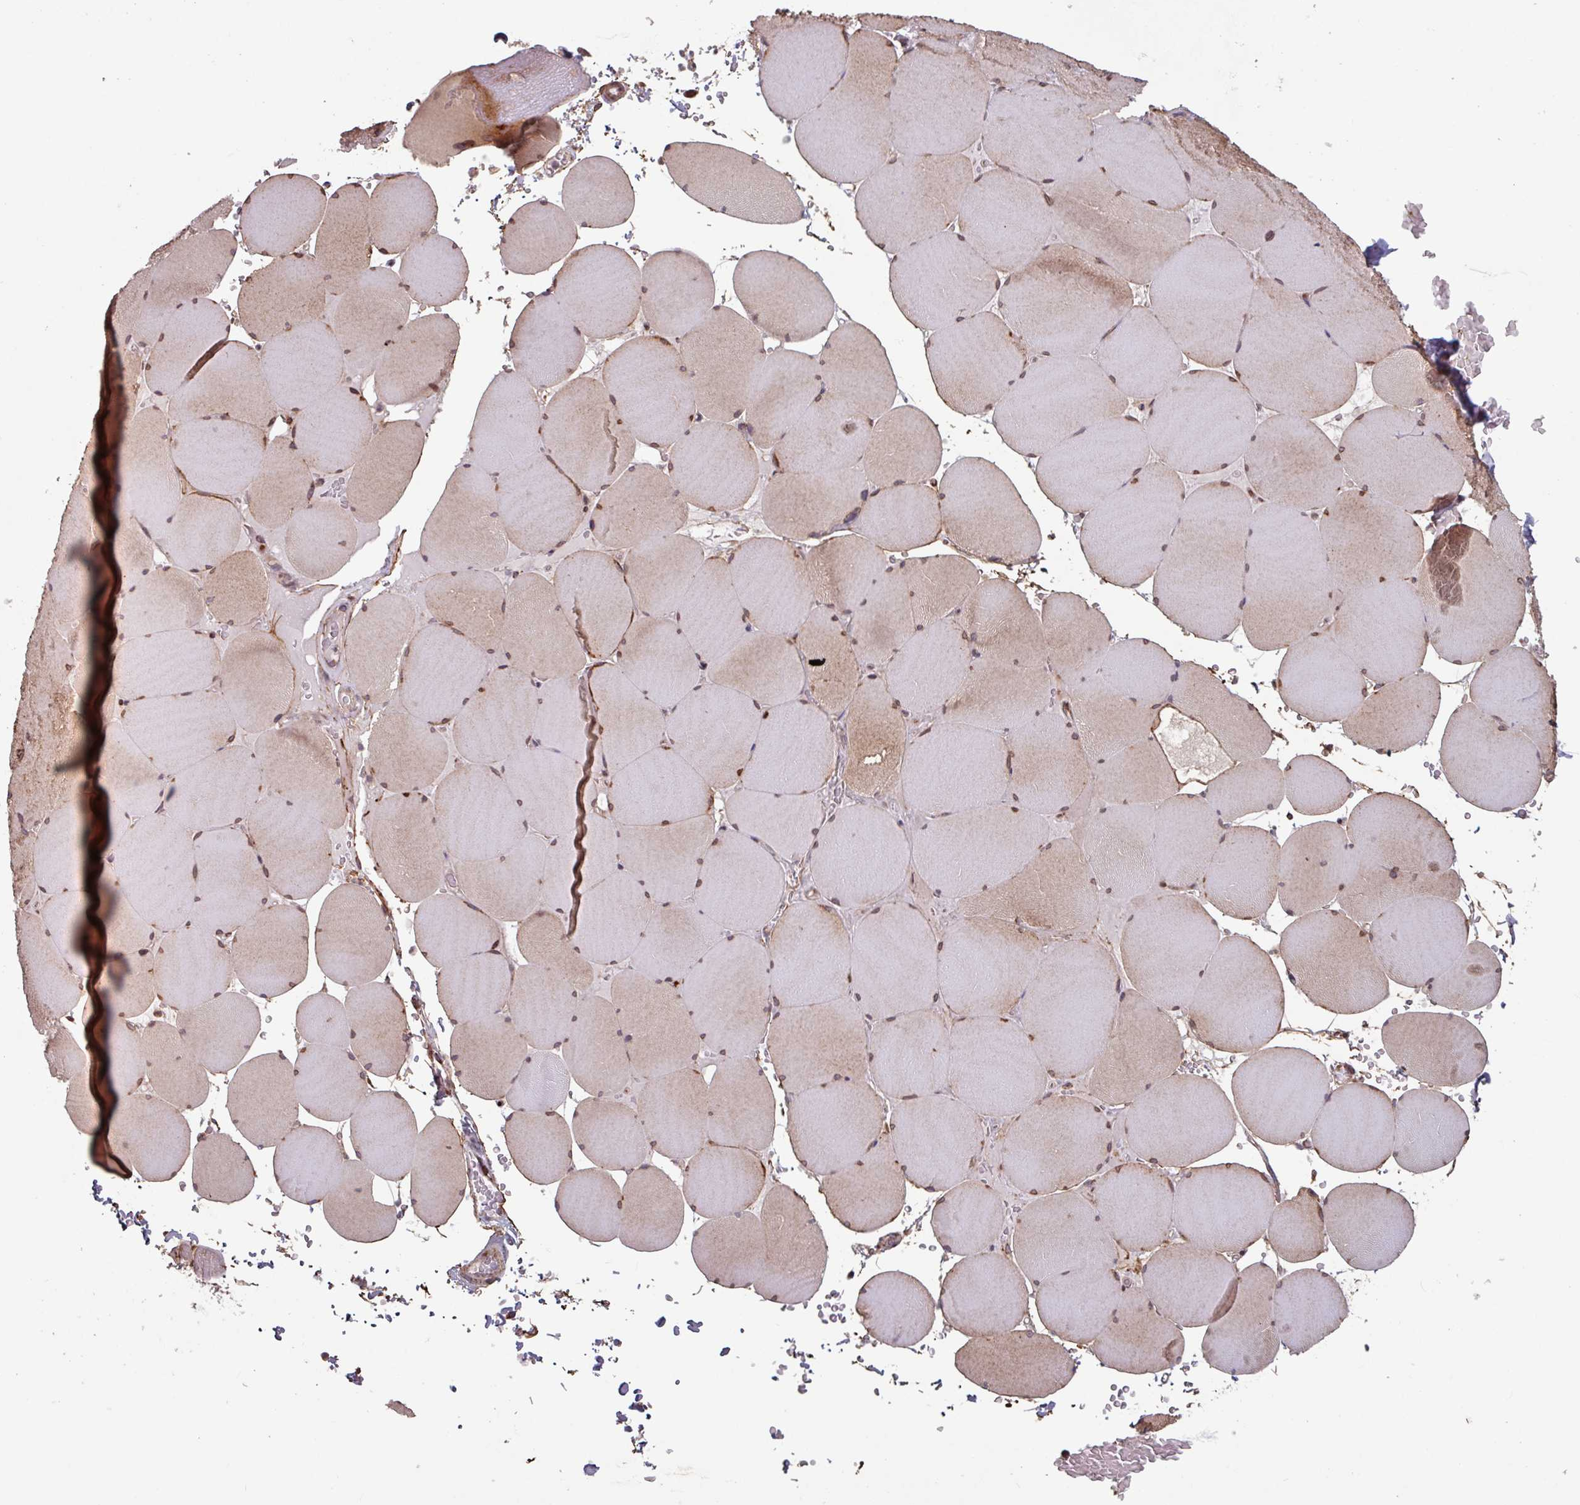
{"staining": {"intensity": "moderate", "quantity": "25%-75%", "location": "cytoplasmic/membranous"}, "tissue": "skeletal muscle", "cell_type": "Myocytes", "image_type": "normal", "snomed": [{"axis": "morphology", "description": "Normal tissue, NOS"}, {"axis": "topography", "description": "Skeletal muscle"}, {"axis": "topography", "description": "Head-Neck"}], "caption": "The micrograph shows immunohistochemical staining of unremarkable skeletal muscle. There is moderate cytoplasmic/membranous positivity is present in about 25%-75% of myocytes. The protein is shown in brown color, while the nuclei are stained blue.", "gene": "COX7C", "patient": {"sex": "male", "age": 66}}